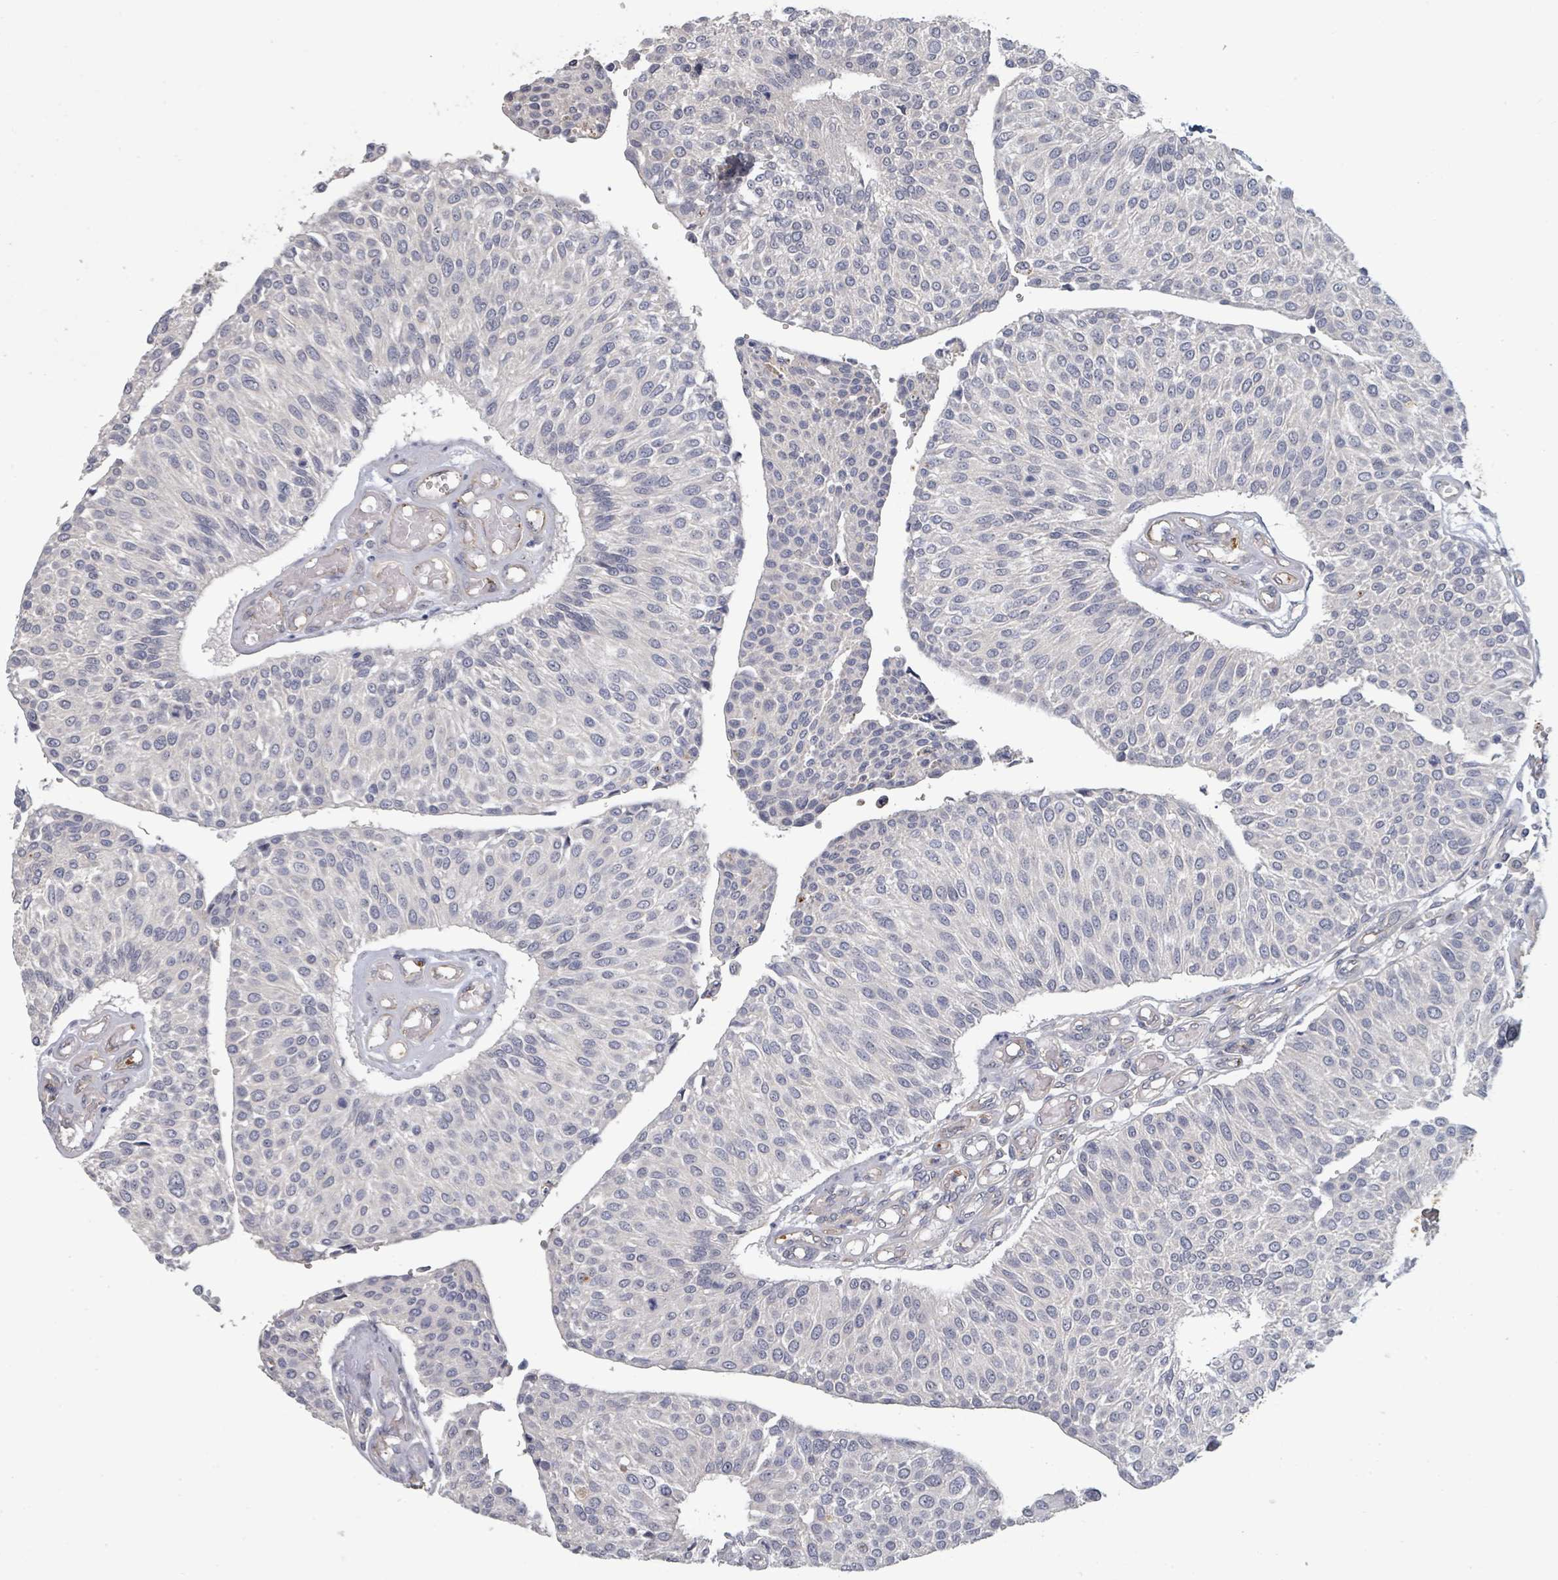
{"staining": {"intensity": "negative", "quantity": "none", "location": "none"}, "tissue": "urothelial cancer", "cell_type": "Tumor cells", "image_type": "cancer", "snomed": [{"axis": "morphology", "description": "Urothelial carcinoma, NOS"}, {"axis": "topography", "description": "Urinary bladder"}], "caption": "A histopathology image of urothelial cancer stained for a protein demonstrates no brown staining in tumor cells.", "gene": "PLAUR", "patient": {"sex": "male", "age": 55}}